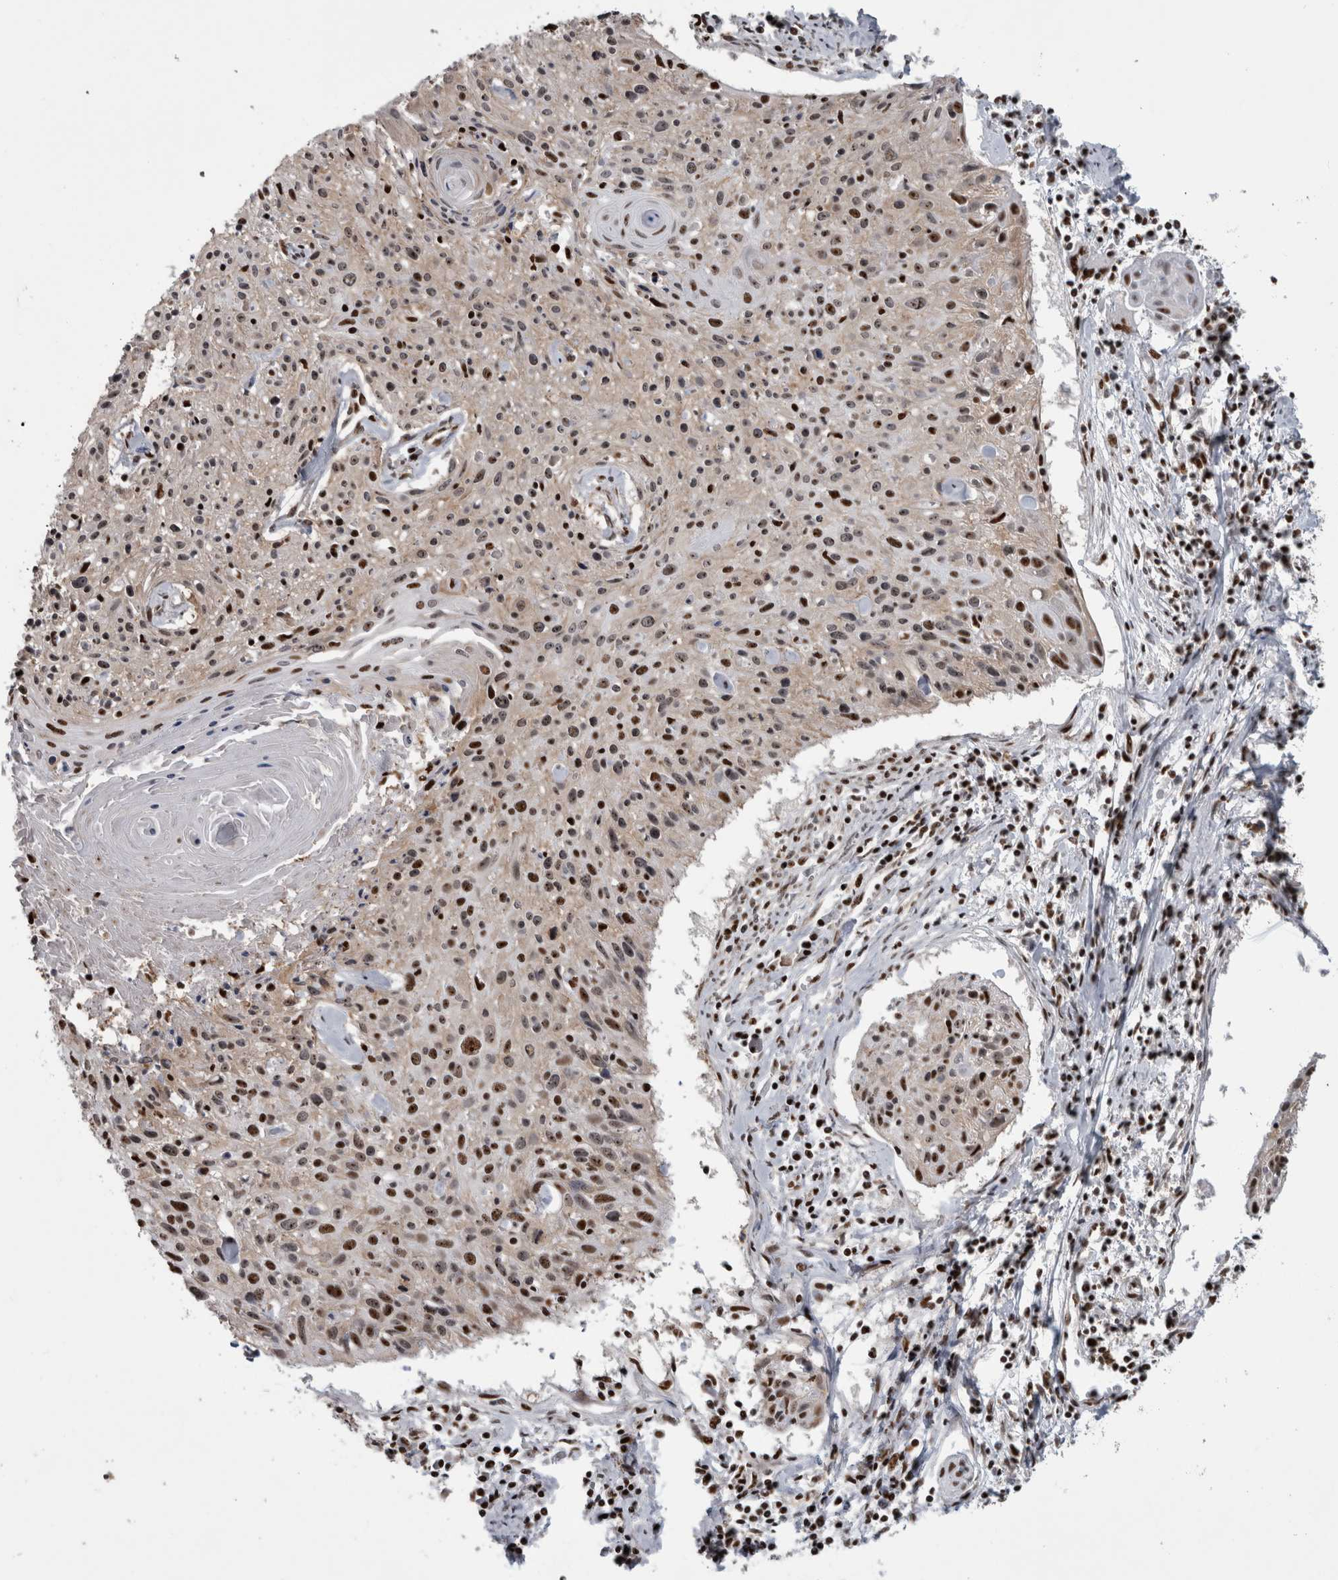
{"staining": {"intensity": "moderate", "quantity": "25%-75%", "location": "nuclear"}, "tissue": "cervical cancer", "cell_type": "Tumor cells", "image_type": "cancer", "snomed": [{"axis": "morphology", "description": "Squamous cell carcinoma, NOS"}, {"axis": "topography", "description": "Cervix"}], "caption": "The histopathology image displays immunohistochemical staining of squamous cell carcinoma (cervical). There is moderate nuclear staining is appreciated in approximately 25%-75% of tumor cells. The staining was performed using DAB (3,3'-diaminobenzidine) to visualize the protein expression in brown, while the nuclei were stained in blue with hematoxylin (Magnification: 20x).", "gene": "NCL", "patient": {"sex": "female", "age": 51}}